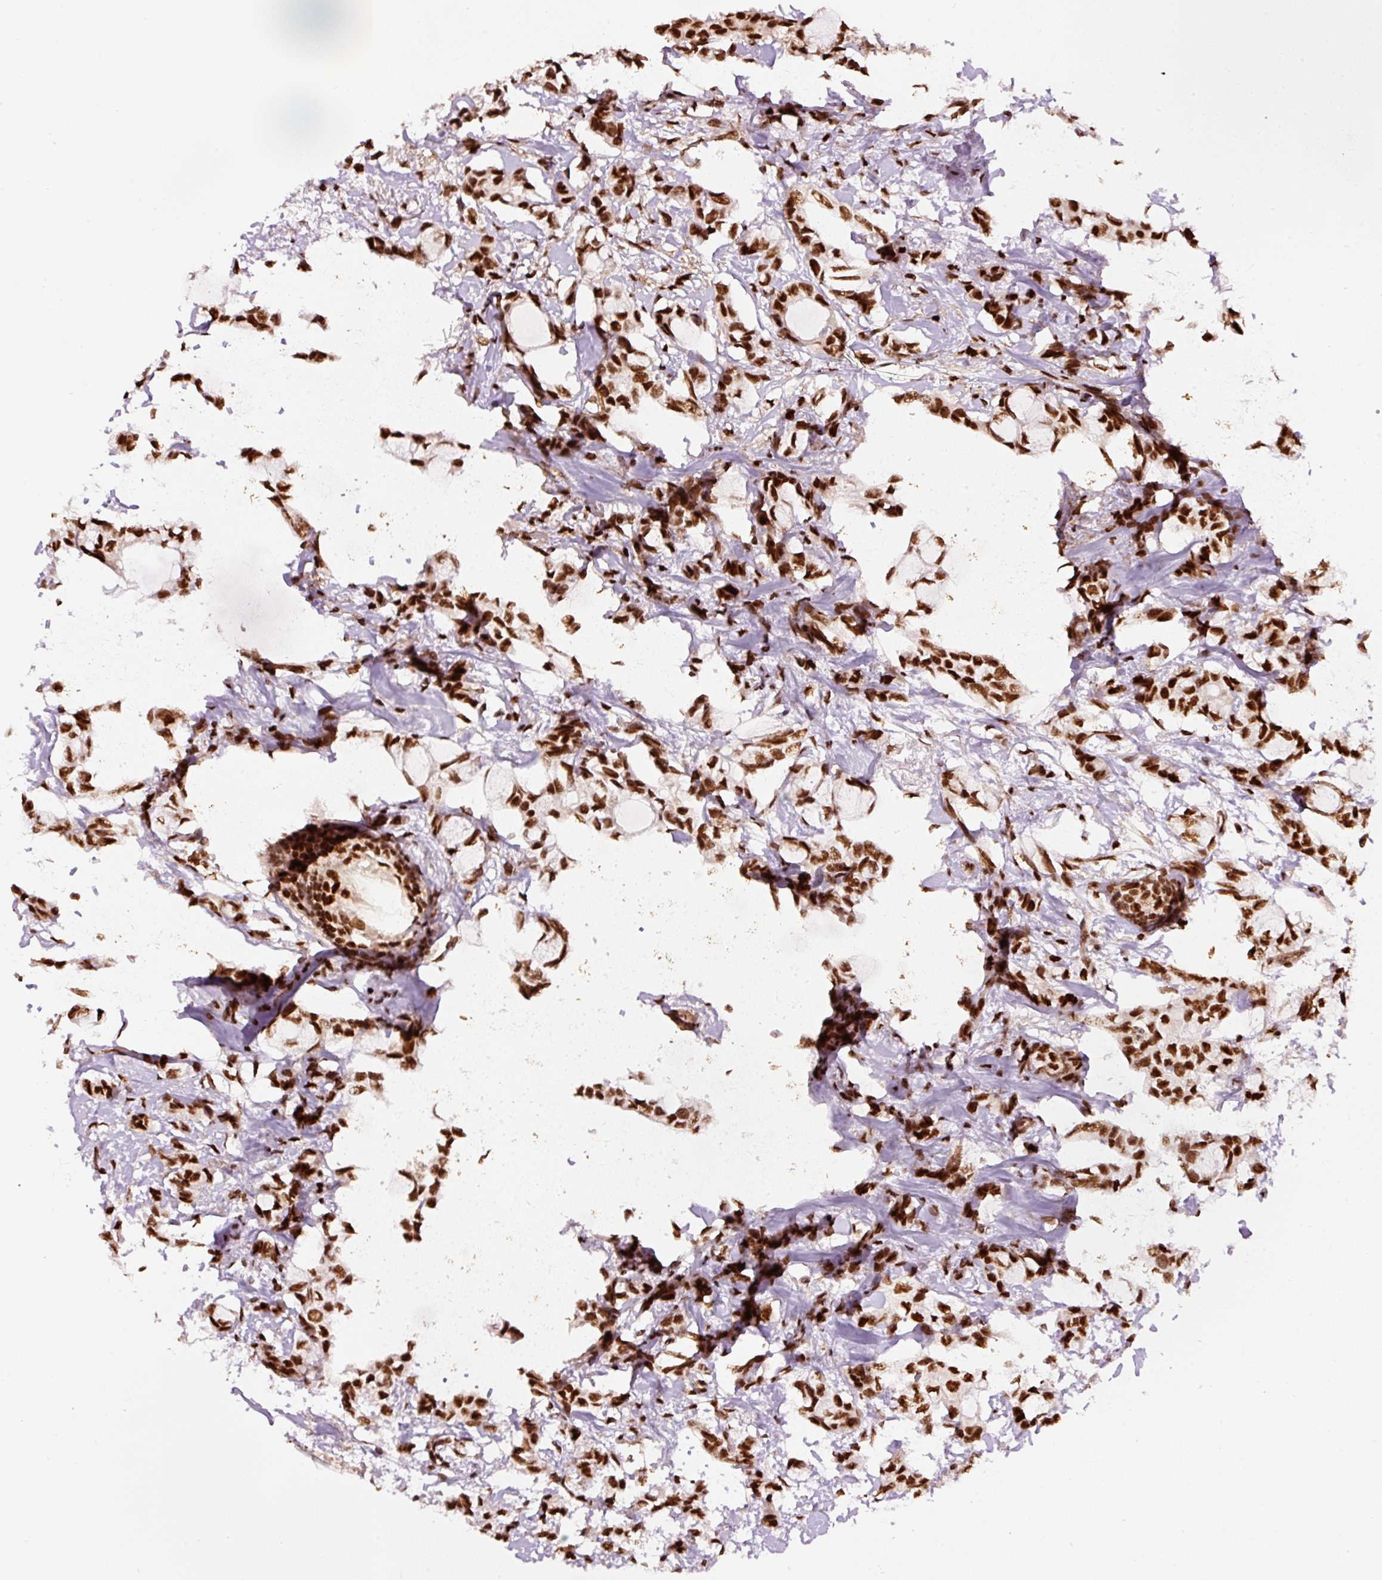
{"staining": {"intensity": "strong", "quantity": ">75%", "location": "nuclear"}, "tissue": "breast cancer", "cell_type": "Tumor cells", "image_type": "cancer", "snomed": [{"axis": "morphology", "description": "Duct carcinoma"}, {"axis": "topography", "description": "Breast"}], "caption": "Human breast intraductal carcinoma stained with a protein marker exhibits strong staining in tumor cells.", "gene": "HNRNPC", "patient": {"sex": "female", "age": 73}}